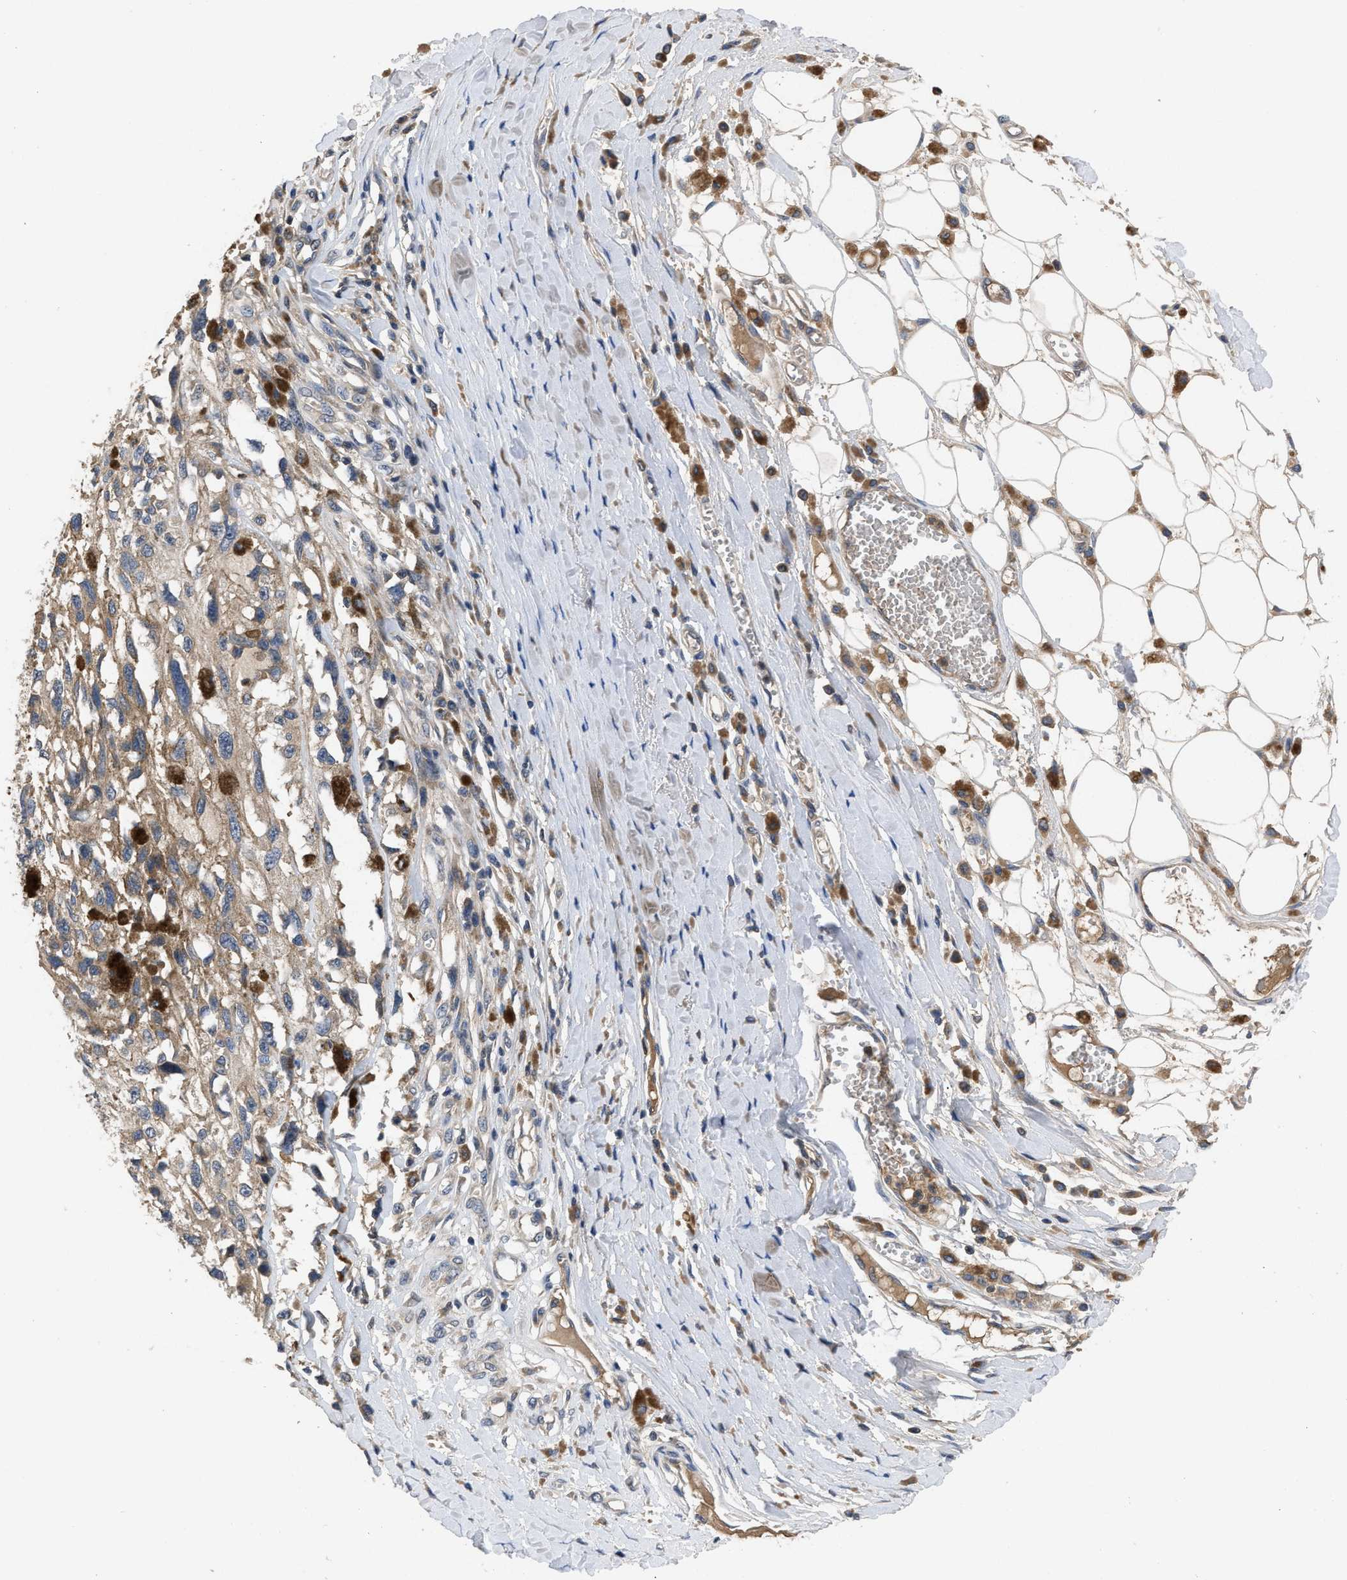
{"staining": {"intensity": "moderate", "quantity": "<25%", "location": "cytoplasmic/membranous"}, "tissue": "melanoma", "cell_type": "Tumor cells", "image_type": "cancer", "snomed": [{"axis": "morphology", "description": "Malignant melanoma, Metastatic site"}, {"axis": "topography", "description": "Lymph node"}], "caption": "This is a micrograph of immunohistochemistry staining of malignant melanoma (metastatic site), which shows moderate positivity in the cytoplasmic/membranous of tumor cells.", "gene": "VPS4A", "patient": {"sex": "male", "age": 59}}